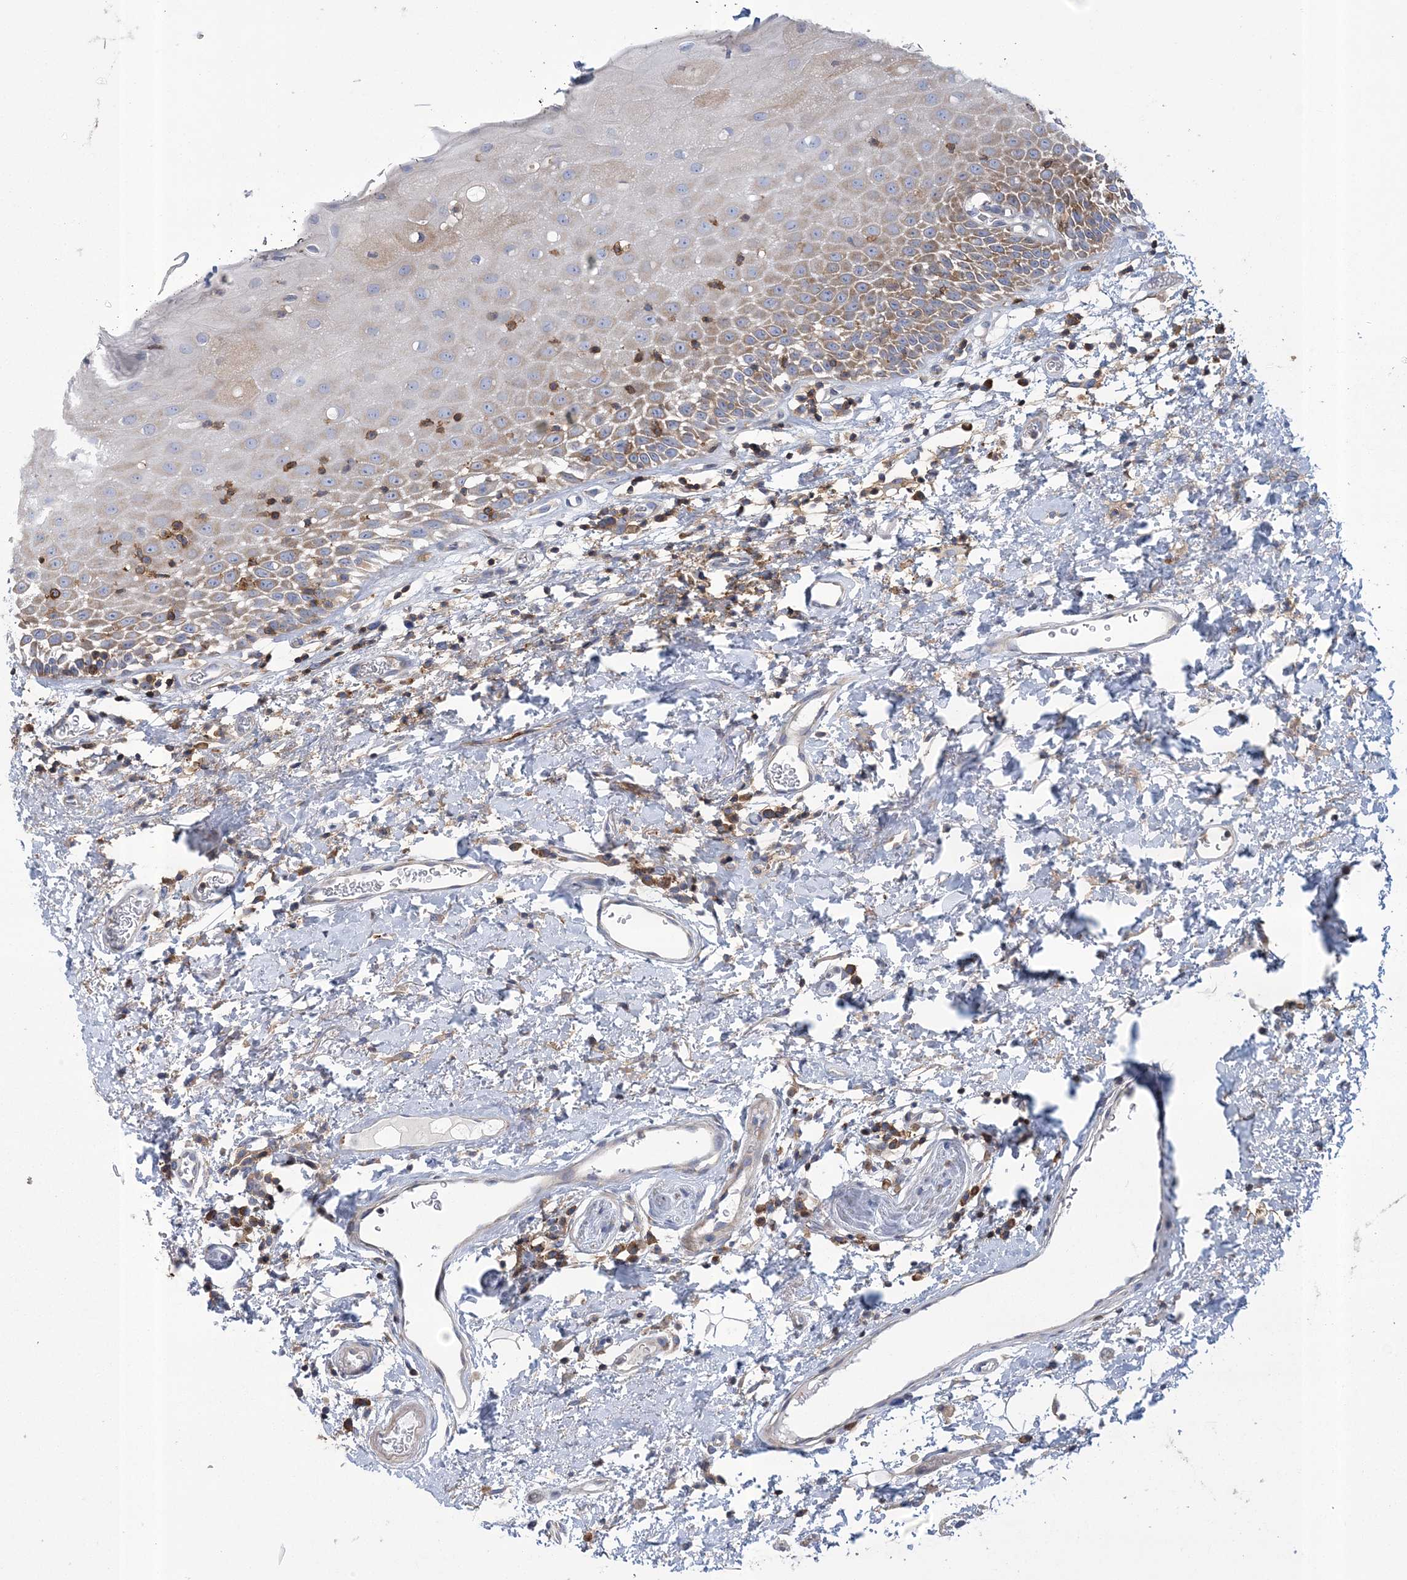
{"staining": {"intensity": "moderate", "quantity": "<25%", "location": "cytoplasmic/membranous"}, "tissue": "oral mucosa", "cell_type": "Squamous epithelial cells", "image_type": "normal", "snomed": [{"axis": "morphology", "description": "Normal tissue, NOS"}, {"axis": "topography", "description": "Oral tissue"}], "caption": "Protein expression by immunohistochemistry (IHC) reveals moderate cytoplasmic/membranous positivity in about <25% of squamous epithelial cells in benign oral mucosa.", "gene": "ARSJ", "patient": {"sex": "male", "age": 74}}